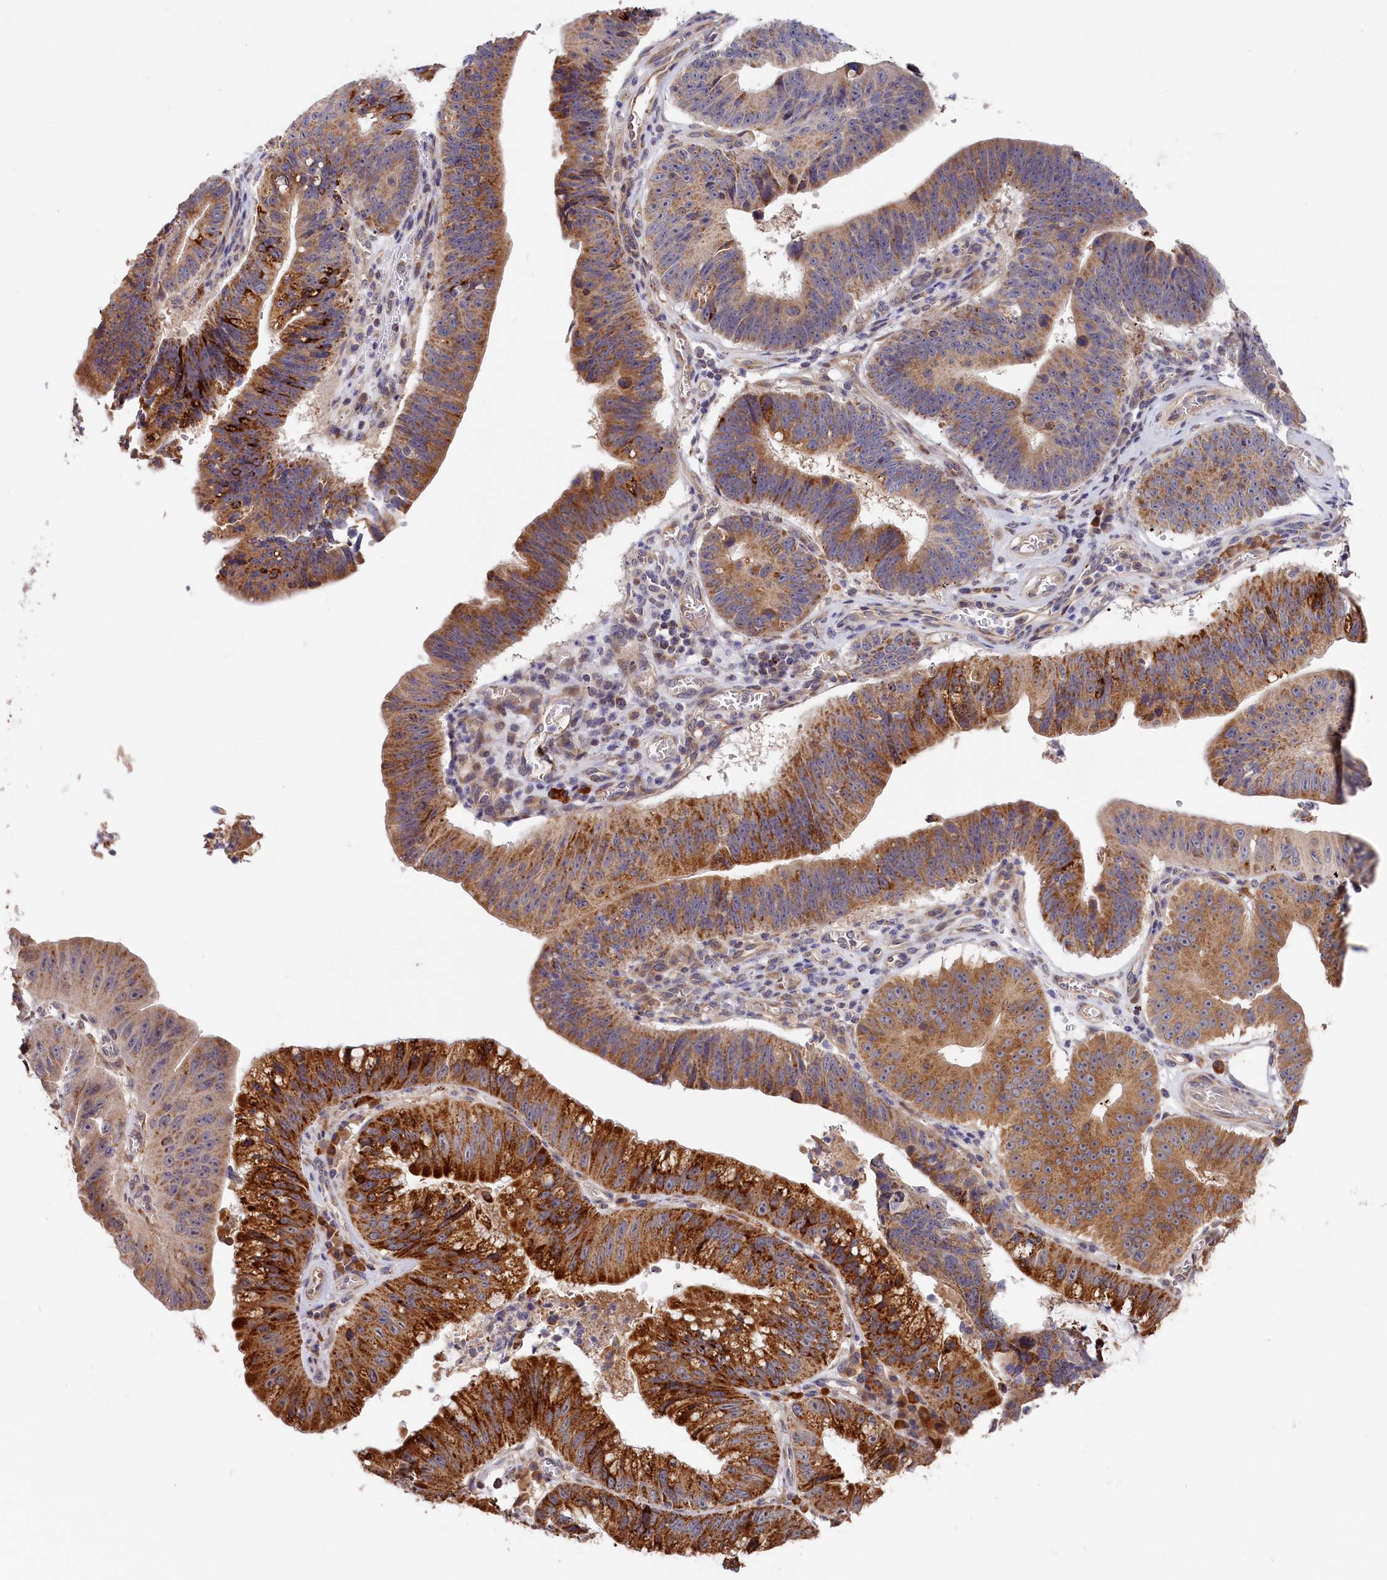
{"staining": {"intensity": "strong", "quantity": "25%-75%", "location": "cytoplasmic/membranous"}, "tissue": "stomach cancer", "cell_type": "Tumor cells", "image_type": "cancer", "snomed": [{"axis": "morphology", "description": "Adenocarcinoma, NOS"}, {"axis": "topography", "description": "Stomach"}], "caption": "Immunohistochemistry histopathology image of neoplastic tissue: stomach cancer (adenocarcinoma) stained using immunohistochemistry (IHC) exhibits high levels of strong protein expression localized specifically in the cytoplasmic/membranous of tumor cells, appearing as a cytoplasmic/membranous brown color.", "gene": "CEP44", "patient": {"sex": "male", "age": 59}}